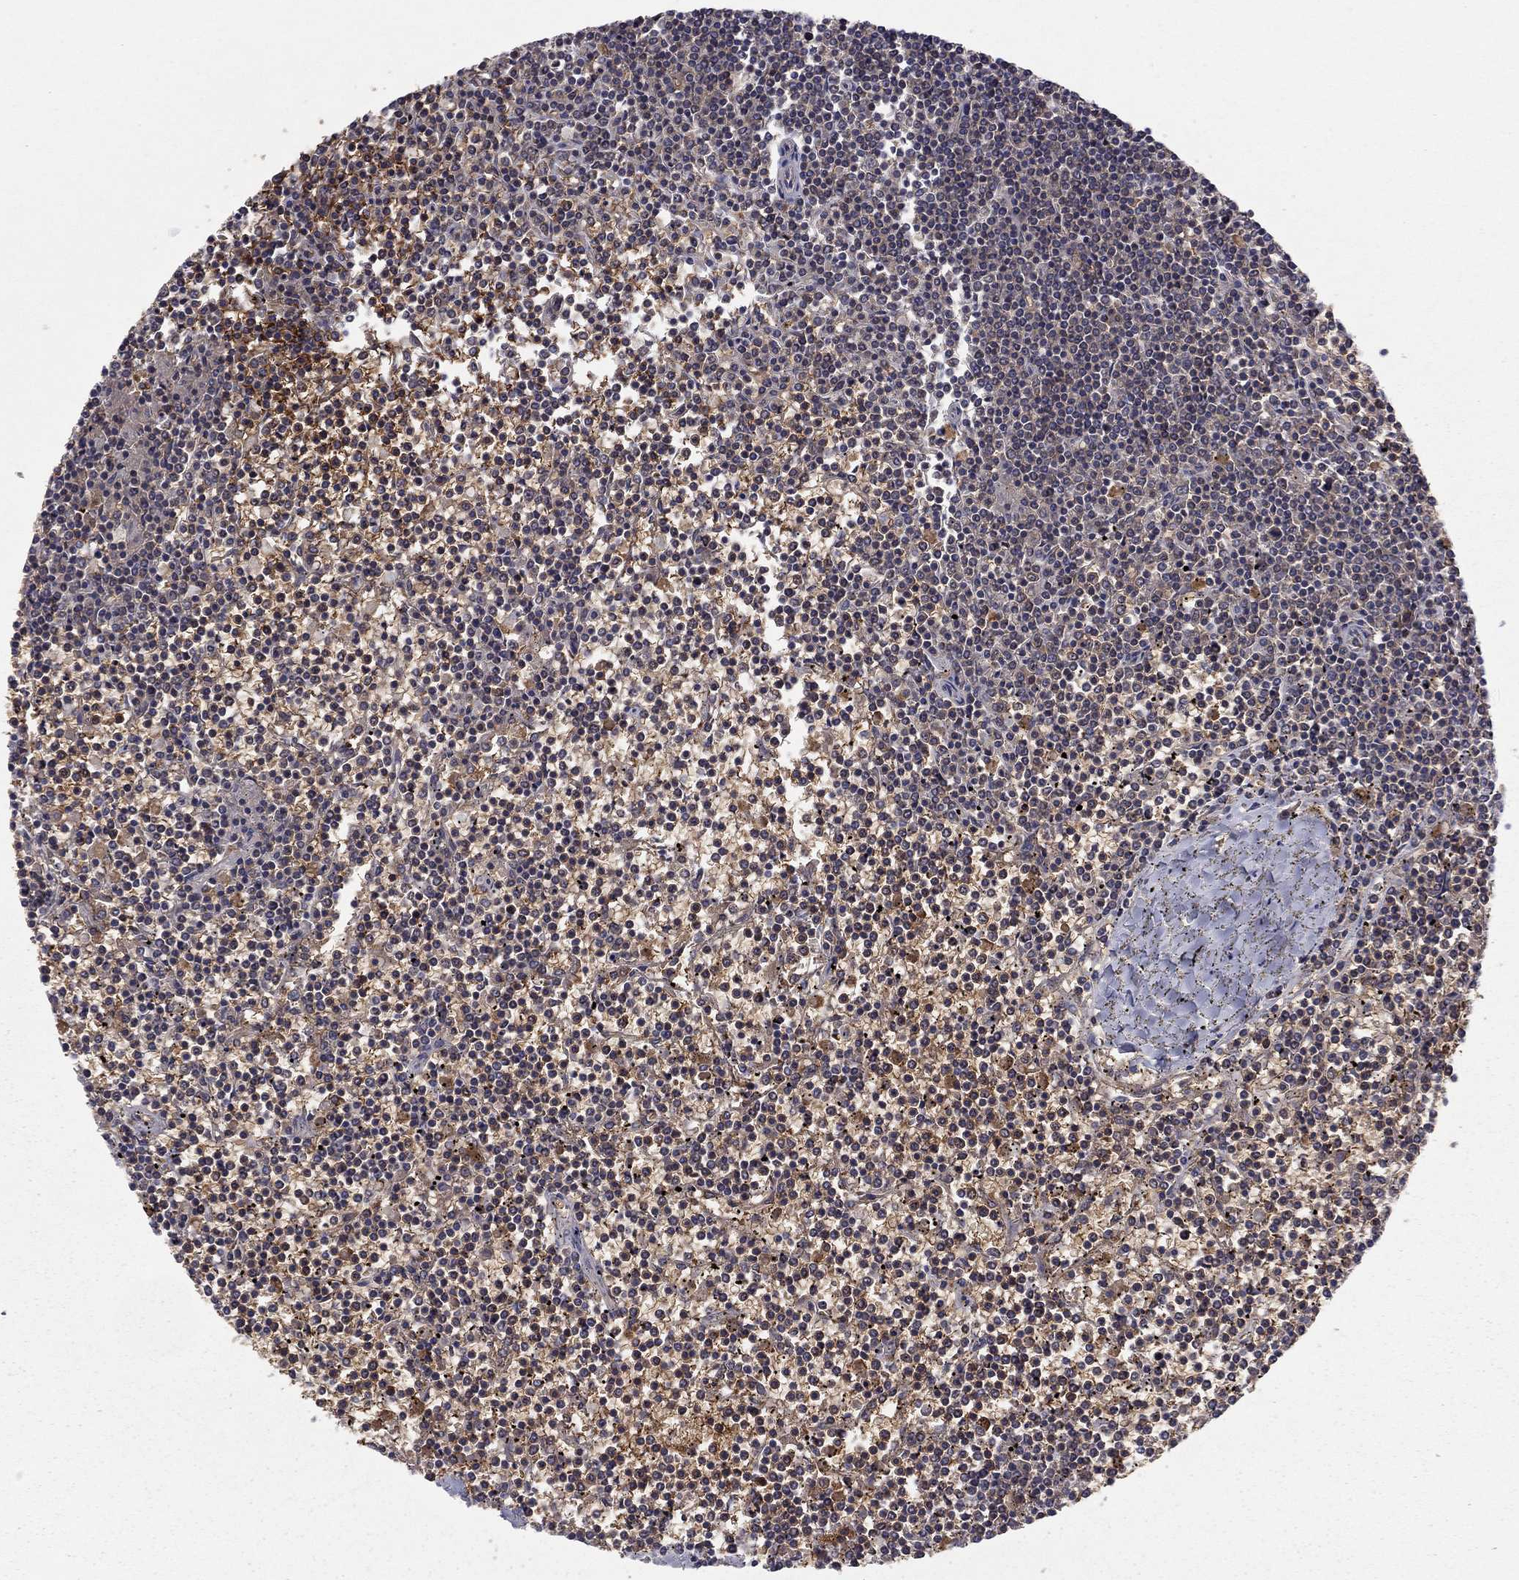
{"staining": {"intensity": "negative", "quantity": "none", "location": "none"}, "tissue": "lymphoma", "cell_type": "Tumor cells", "image_type": "cancer", "snomed": [{"axis": "morphology", "description": "Malignant lymphoma, non-Hodgkin's type, Low grade"}, {"axis": "topography", "description": "Spleen"}], "caption": "Tumor cells are negative for protein expression in human lymphoma. (Brightfield microscopy of DAB (3,3'-diaminobenzidine) immunohistochemistry at high magnification).", "gene": "RNF123", "patient": {"sex": "female", "age": 19}}